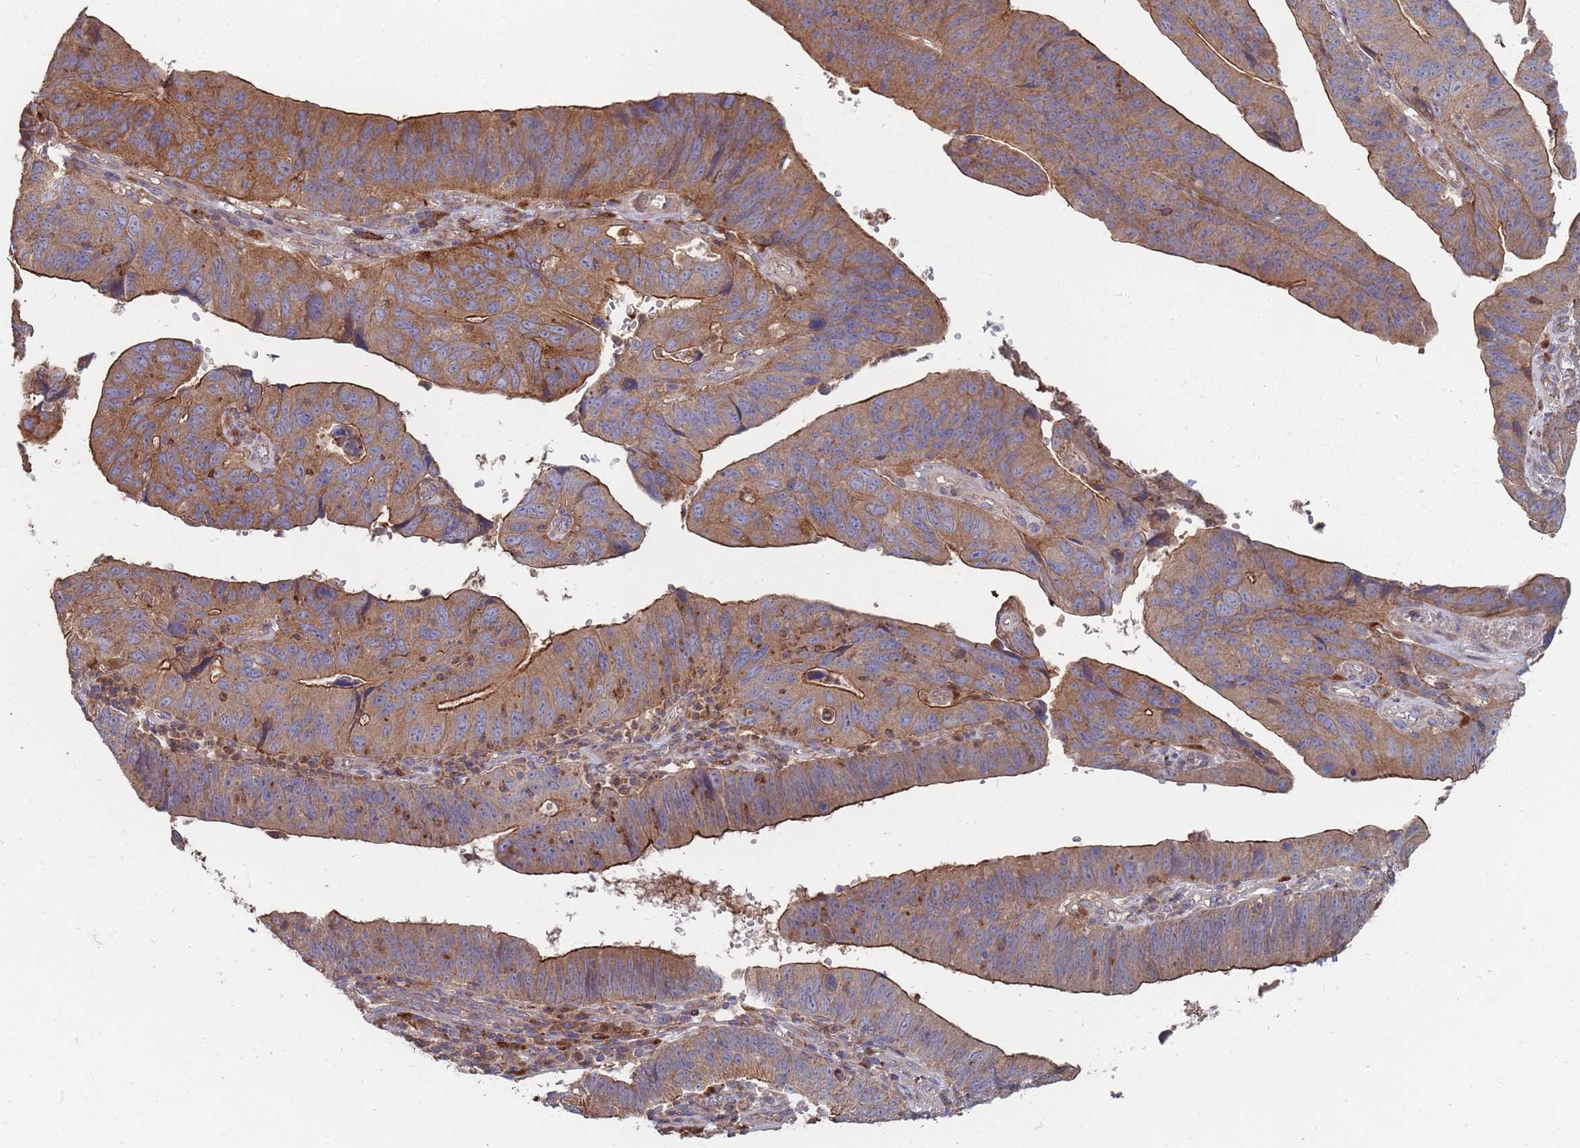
{"staining": {"intensity": "moderate", "quantity": ">75%", "location": "cytoplasmic/membranous"}, "tissue": "stomach cancer", "cell_type": "Tumor cells", "image_type": "cancer", "snomed": [{"axis": "morphology", "description": "Adenocarcinoma, NOS"}, {"axis": "topography", "description": "Stomach"}], "caption": "An immunohistochemistry image of neoplastic tissue is shown. Protein staining in brown highlights moderate cytoplasmic/membranous positivity in stomach cancer (adenocarcinoma) within tumor cells. (Brightfield microscopy of DAB IHC at high magnification).", "gene": "THSD7B", "patient": {"sex": "male", "age": 59}}